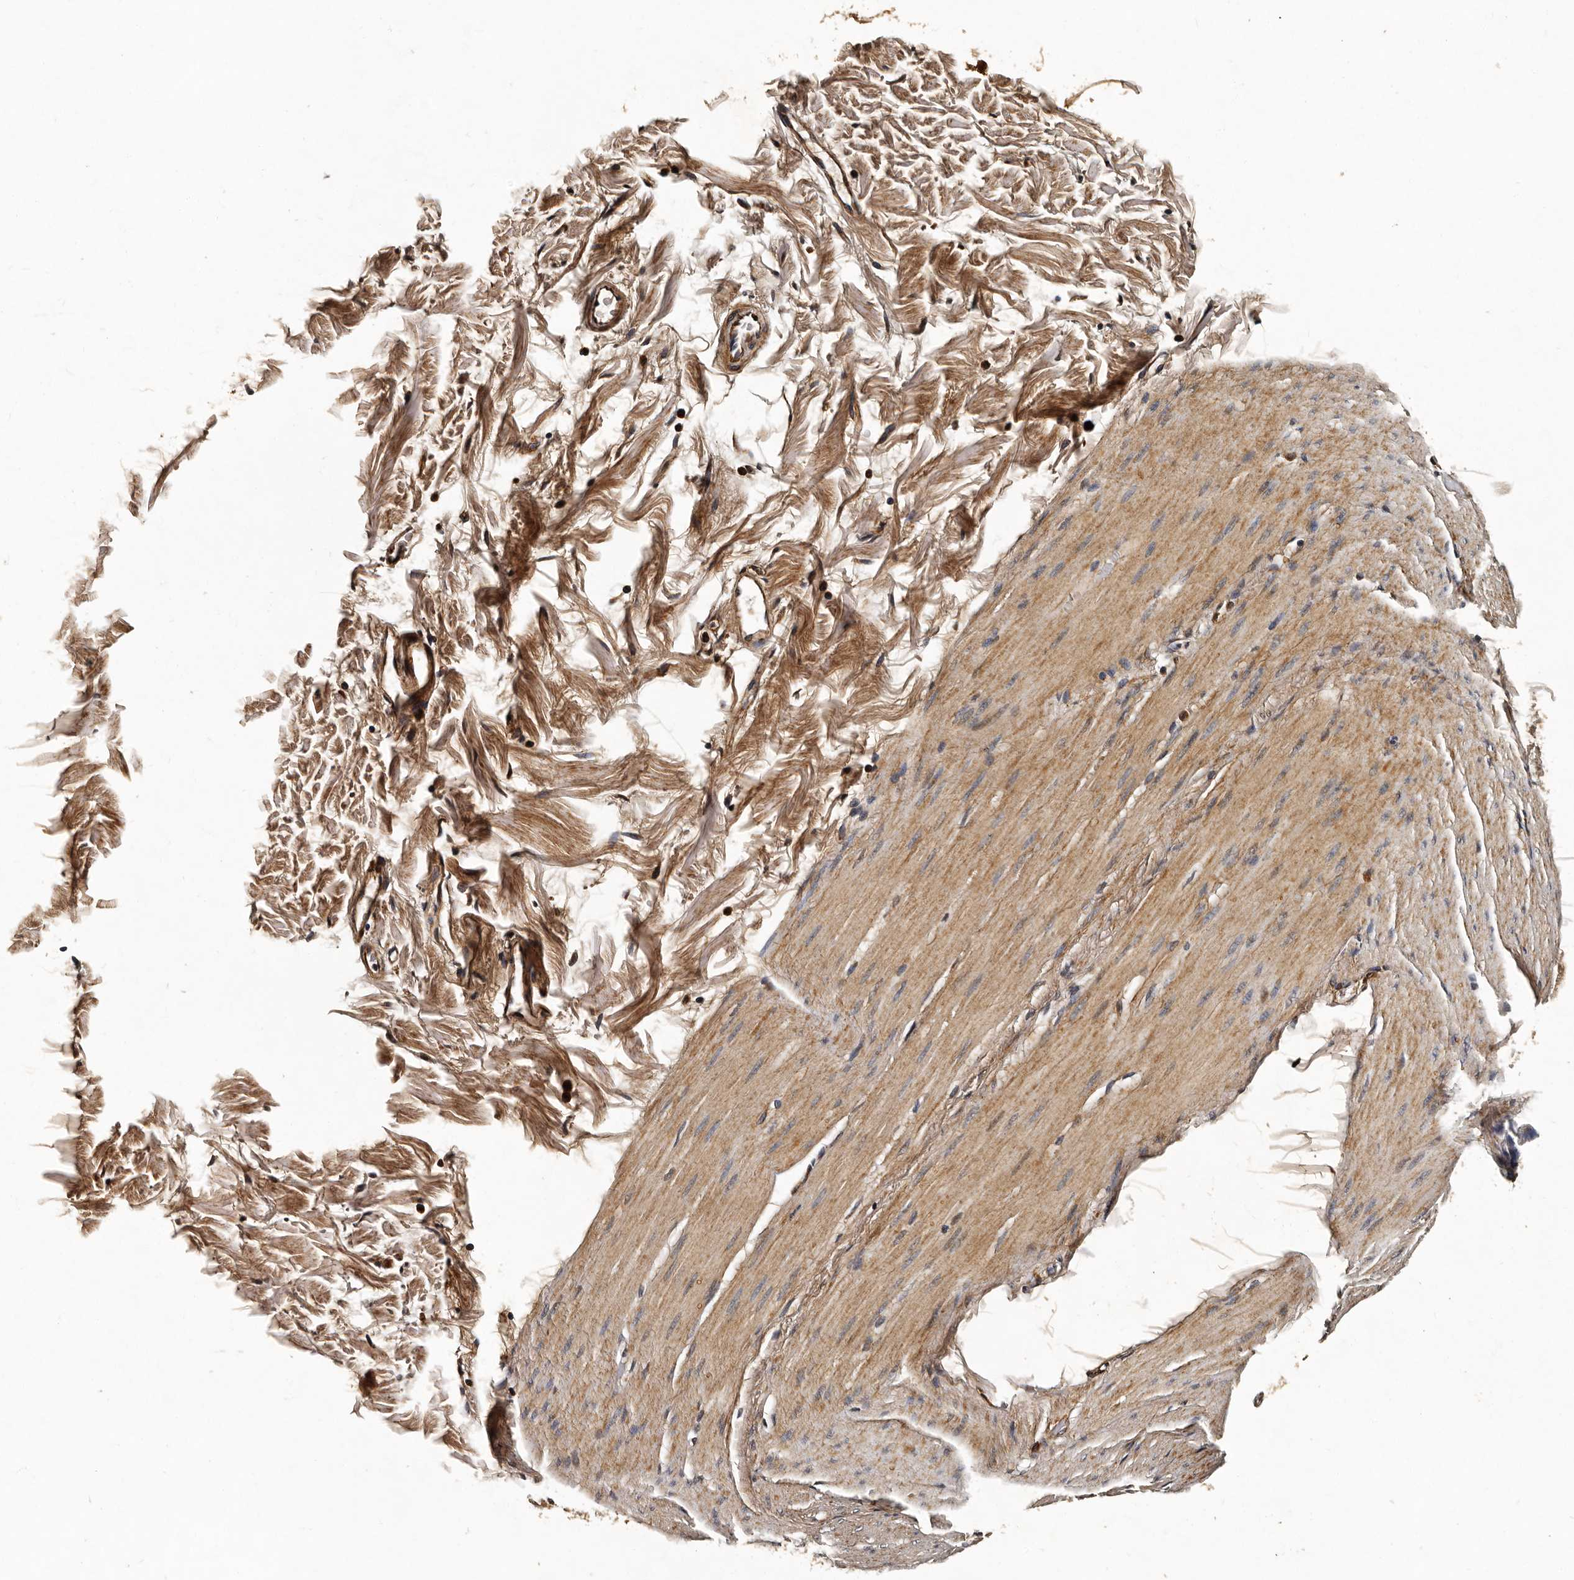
{"staining": {"intensity": "moderate", "quantity": ">75%", "location": "cytoplasmic/membranous"}, "tissue": "smooth muscle", "cell_type": "Smooth muscle cells", "image_type": "normal", "snomed": [{"axis": "morphology", "description": "Normal tissue, NOS"}, {"axis": "topography", "description": "Smooth muscle"}, {"axis": "topography", "description": "Small intestine"}], "caption": "An IHC photomicrograph of benign tissue is shown. Protein staining in brown highlights moderate cytoplasmic/membranous positivity in smooth muscle within smooth muscle cells.", "gene": "CPNE3", "patient": {"sex": "female", "age": 84}}